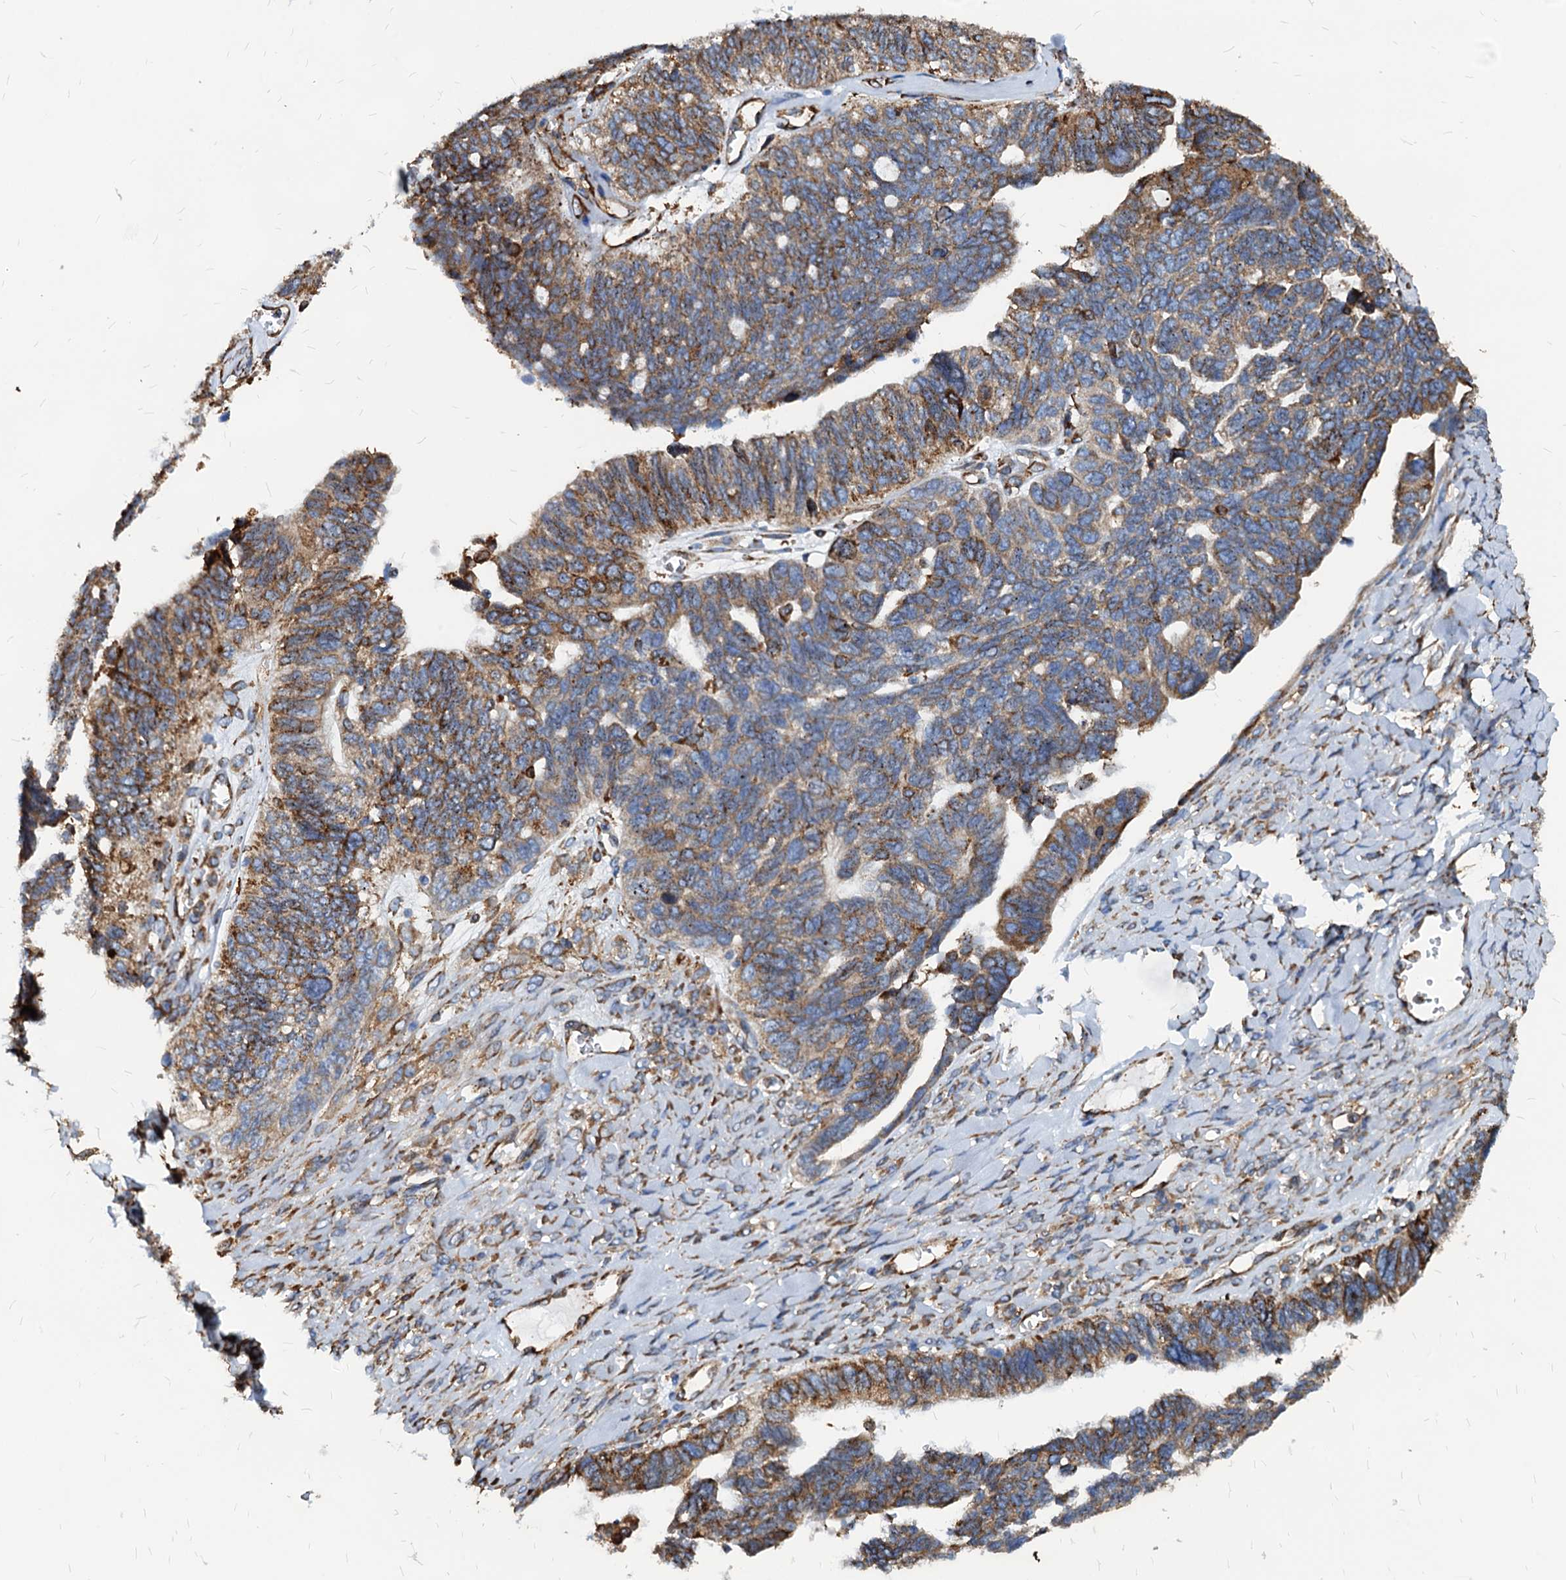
{"staining": {"intensity": "moderate", "quantity": ">75%", "location": "cytoplasmic/membranous"}, "tissue": "ovarian cancer", "cell_type": "Tumor cells", "image_type": "cancer", "snomed": [{"axis": "morphology", "description": "Cystadenocarcinoma, serous, NOS"}, {"axis": "topography", "description": "Ovary"}], "caption": "This is an image of IHC staining of ovarian serous cystadenocarcinoma, which shows moderate staining in the cytoplasmic/membranous of tumor cells.", "gene": "HSPA5", "patient": {"sex": "female", "age": 79}}